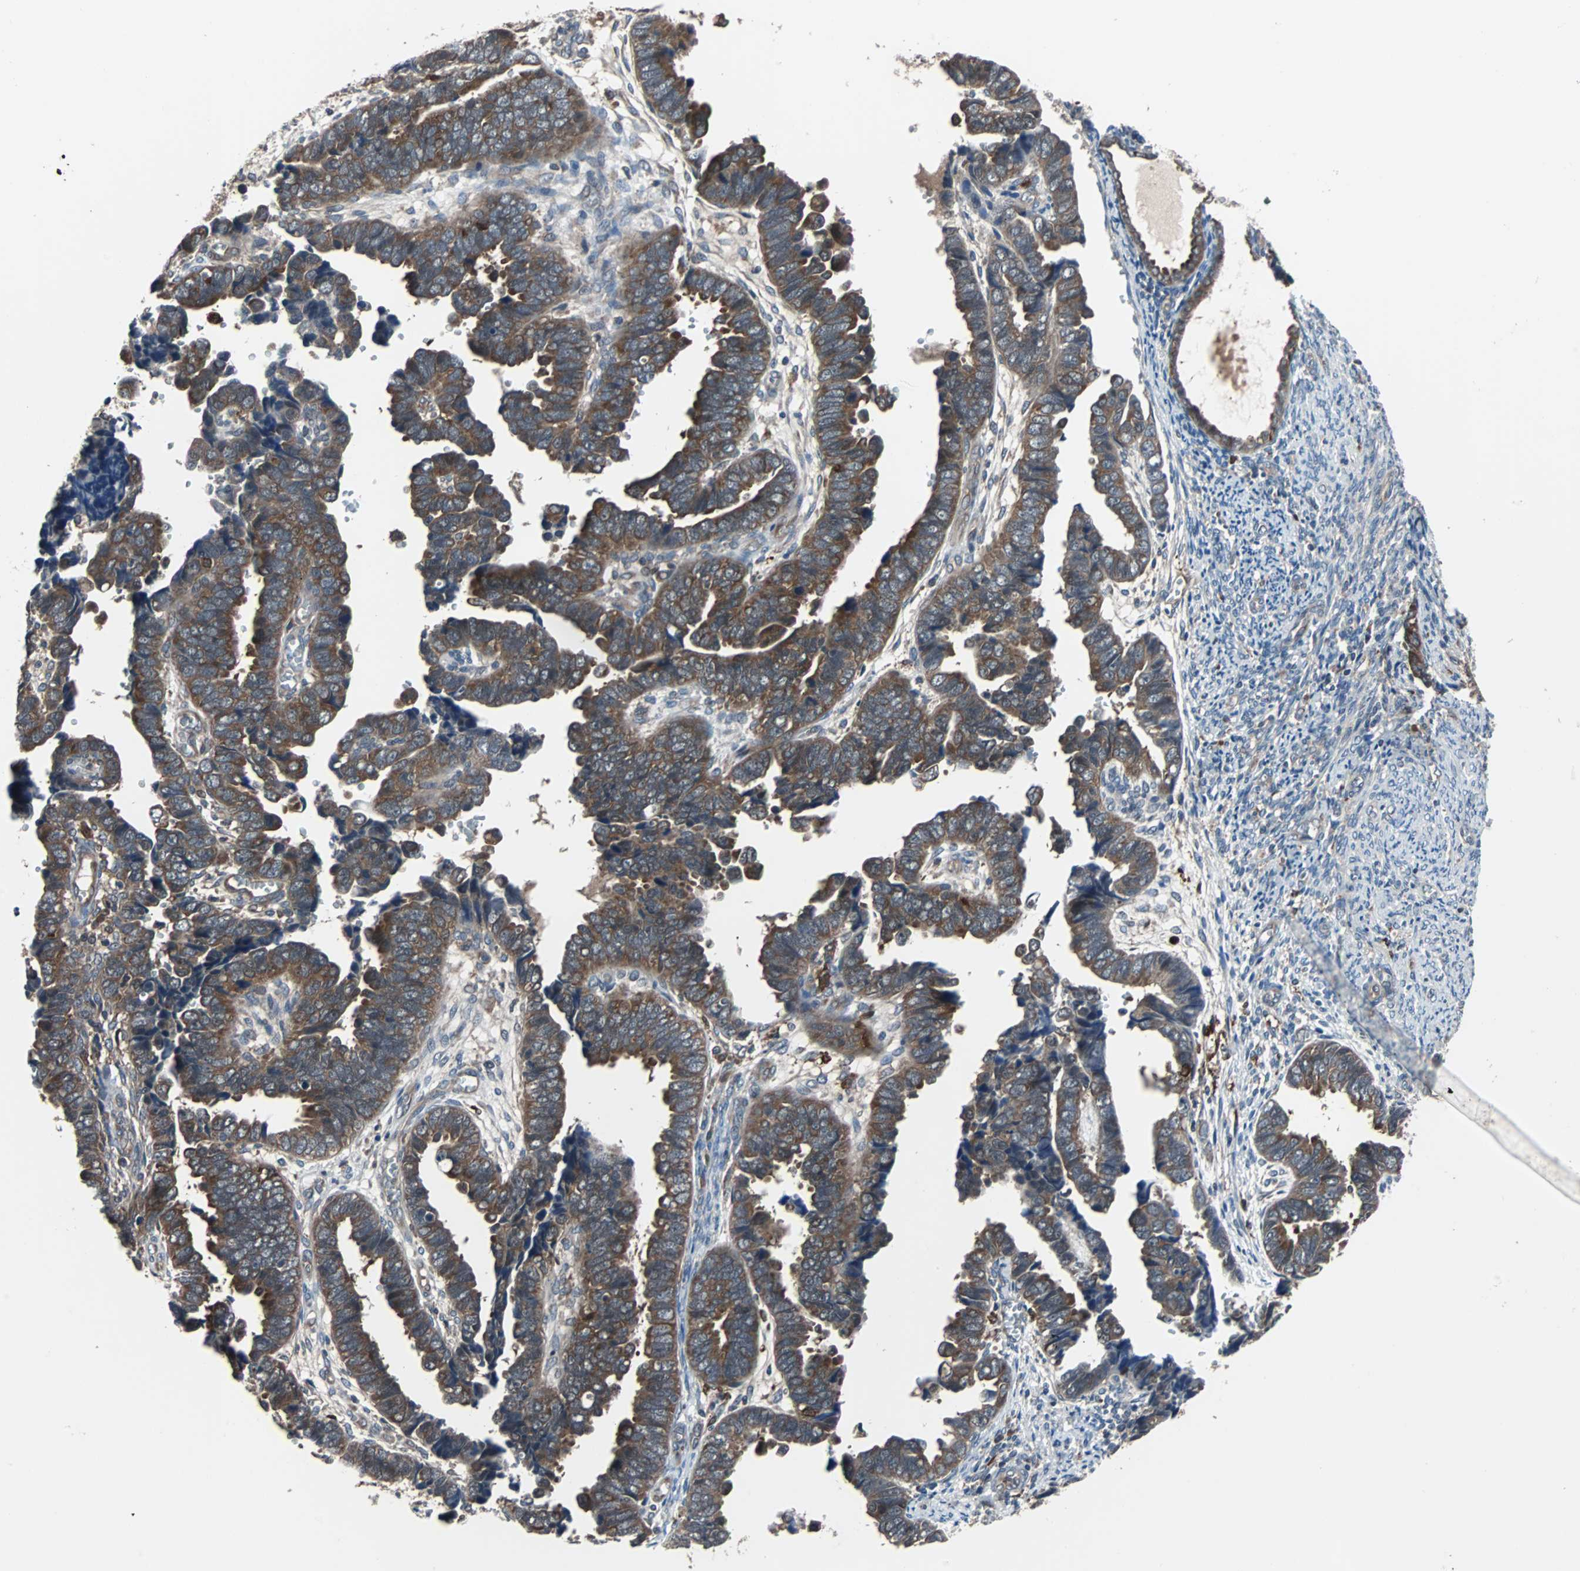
{"staining": {"intensity": "strong", "quantity": ">75%", "location": "cytoplasmic/membranous"}, "tissue": "endometrial cancer", "cell_type": "Tumor cells", "image_type": "cancer", "snomed": [{"axis": "morphology", "description": "Adenocarcinoma, NOS"}, {"axis": "topography", "description": "Endometrium"}], "caption": "Endometrial cancer stained for a protein exhibits strong cytoplasmic/membranous positivity in tumor cells.", "gene": "PAK1", "patient": {"sex": "female", "age": 75}}